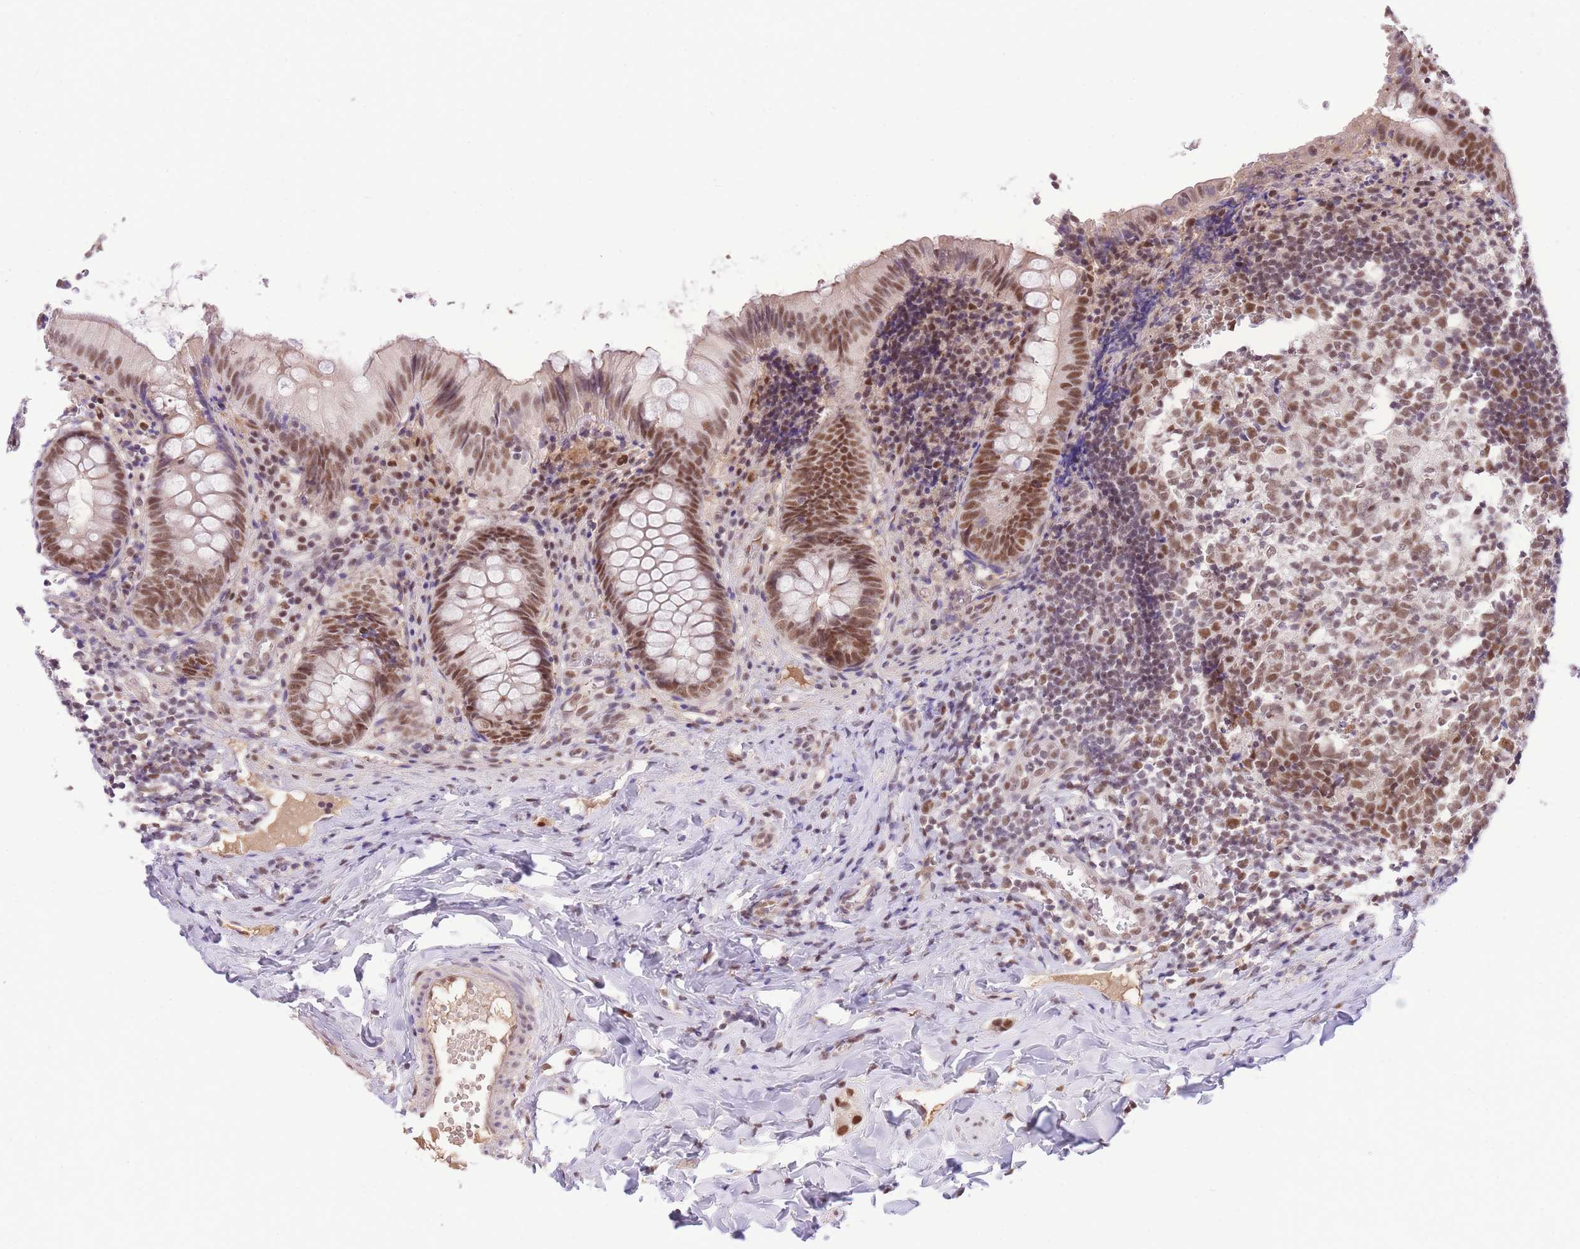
{"staining": {"intensity": "moderate", "quantity": ">75%", "location": "nuclear"}, "tissue": "appendix", "cell_type": "Glandular cells", "image_type": "normal", "snomed": [{"axis": "morphology", "description": "Normal tissue, NOS"}, {"axis": "topography", "description": "Appendix"}], "caption": "Protein staining of benign appendix reveals moderate nuclear positivity in approximately >75% of glandular cells. (DAB (3,3'-diaminobenzidine) IHC, brown staining for protein, blue staining for nuclei).", "gene": "UBXN7", "patient": {"sex": "male", "age": 8}}